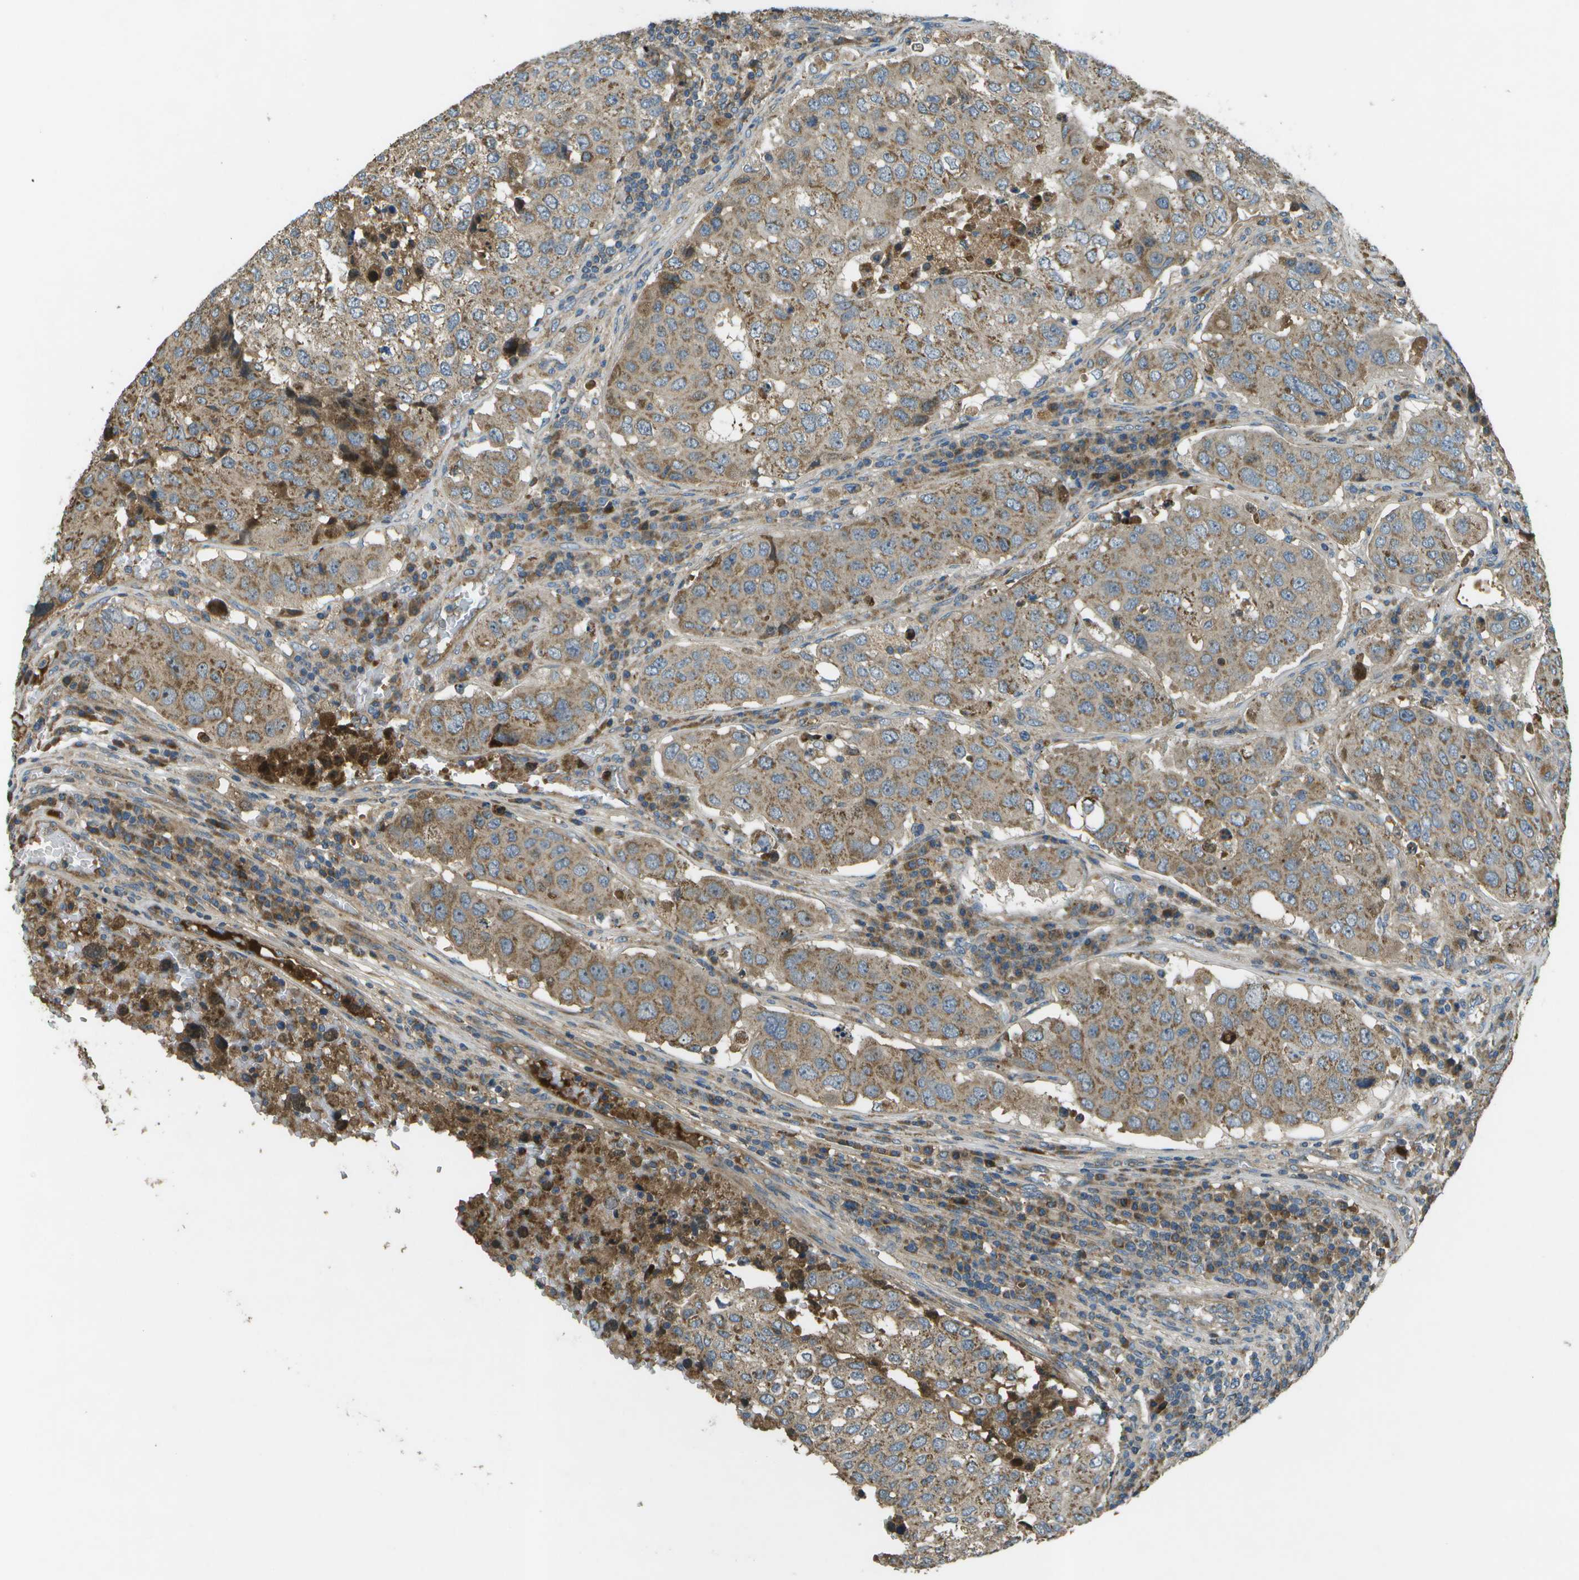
{"staining": {"intensity": "moderate", "quantity": ">75%", "location": "cytoplasmic/membranous"}, "tissue": "urothelial cancer", "cell_type": "Tumor cells", "image_type": "cancer", "snomed": [{"axis": "morphology", "description": "Urothelial carcinoma, High grade"}, {"axis": "topography", "description": "Lymph node"}, {"axis": "topography", "description": "Urinary bladder"}], "caption": "Tumor cells reveal medium levels of moderate cytoplasmic/membranous positivity in about >75% of cells in urothelial cancer.", "gene": "PXYLP1", "patient": {"sex": "male", "age": 51}}